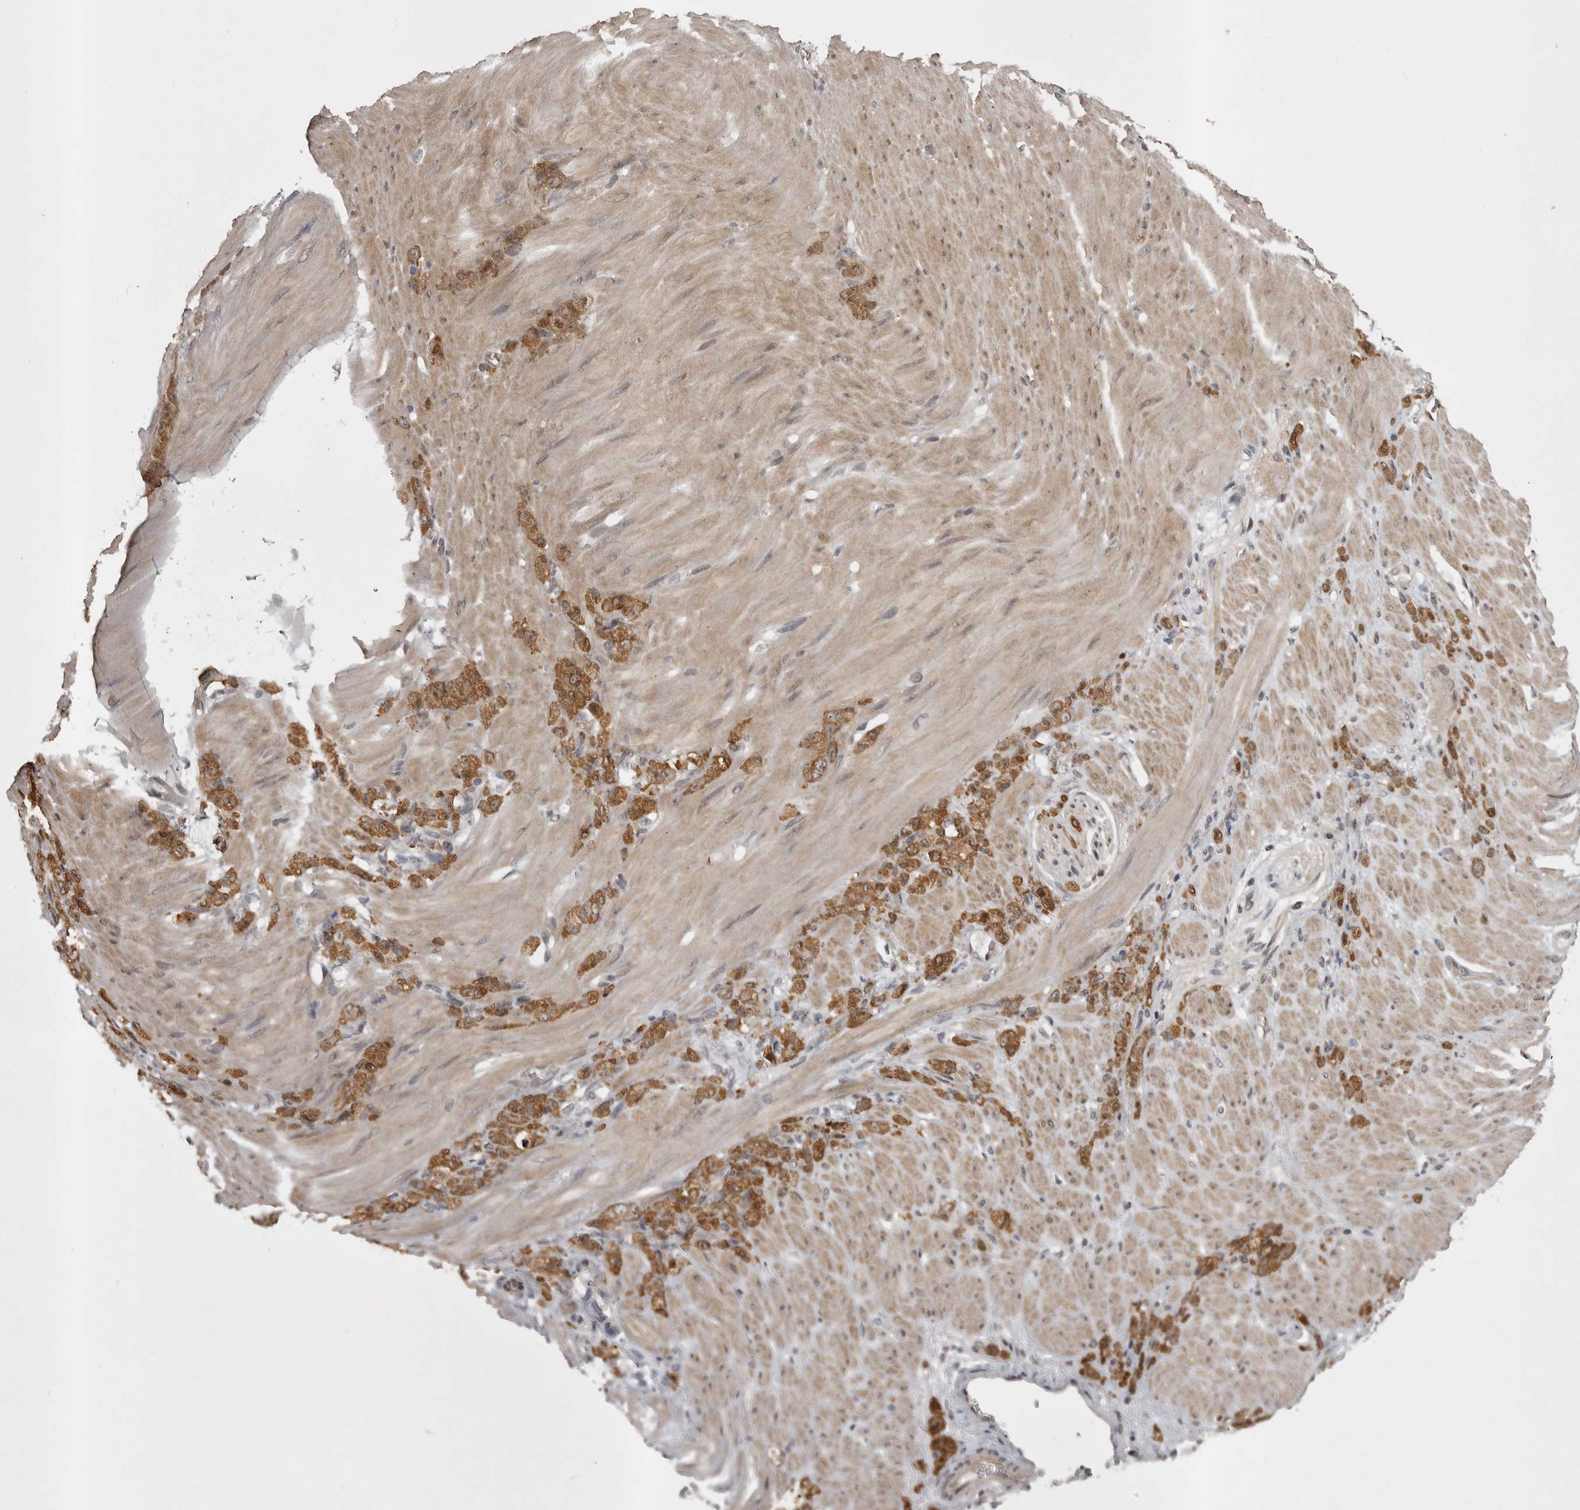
{"staining": {"intensity": "moderate", "quantity": ">75%", "location": "cytoplasmic/membranous"}, "tissue": "stomach cancer", "cell_type": "Tumor cells", "image_type": "cancer", "snomed": [{"axis": "morphology", "description": "Normal tissue, NOS"}, {"axis": "morphology", "description": "Adenocarcinoma, NOS"}, {"axis": "topography", "description": "Stomach"}], "caption": "This image displays immunohistochemistry (IHC) staining of adenocarcinoma (stomach), with medium moderate cytoplasmic/membranous staining in approximately >75% of tumor cells.", "gene": "SNX16", "patient": {"sex": "male", "age": 82}}